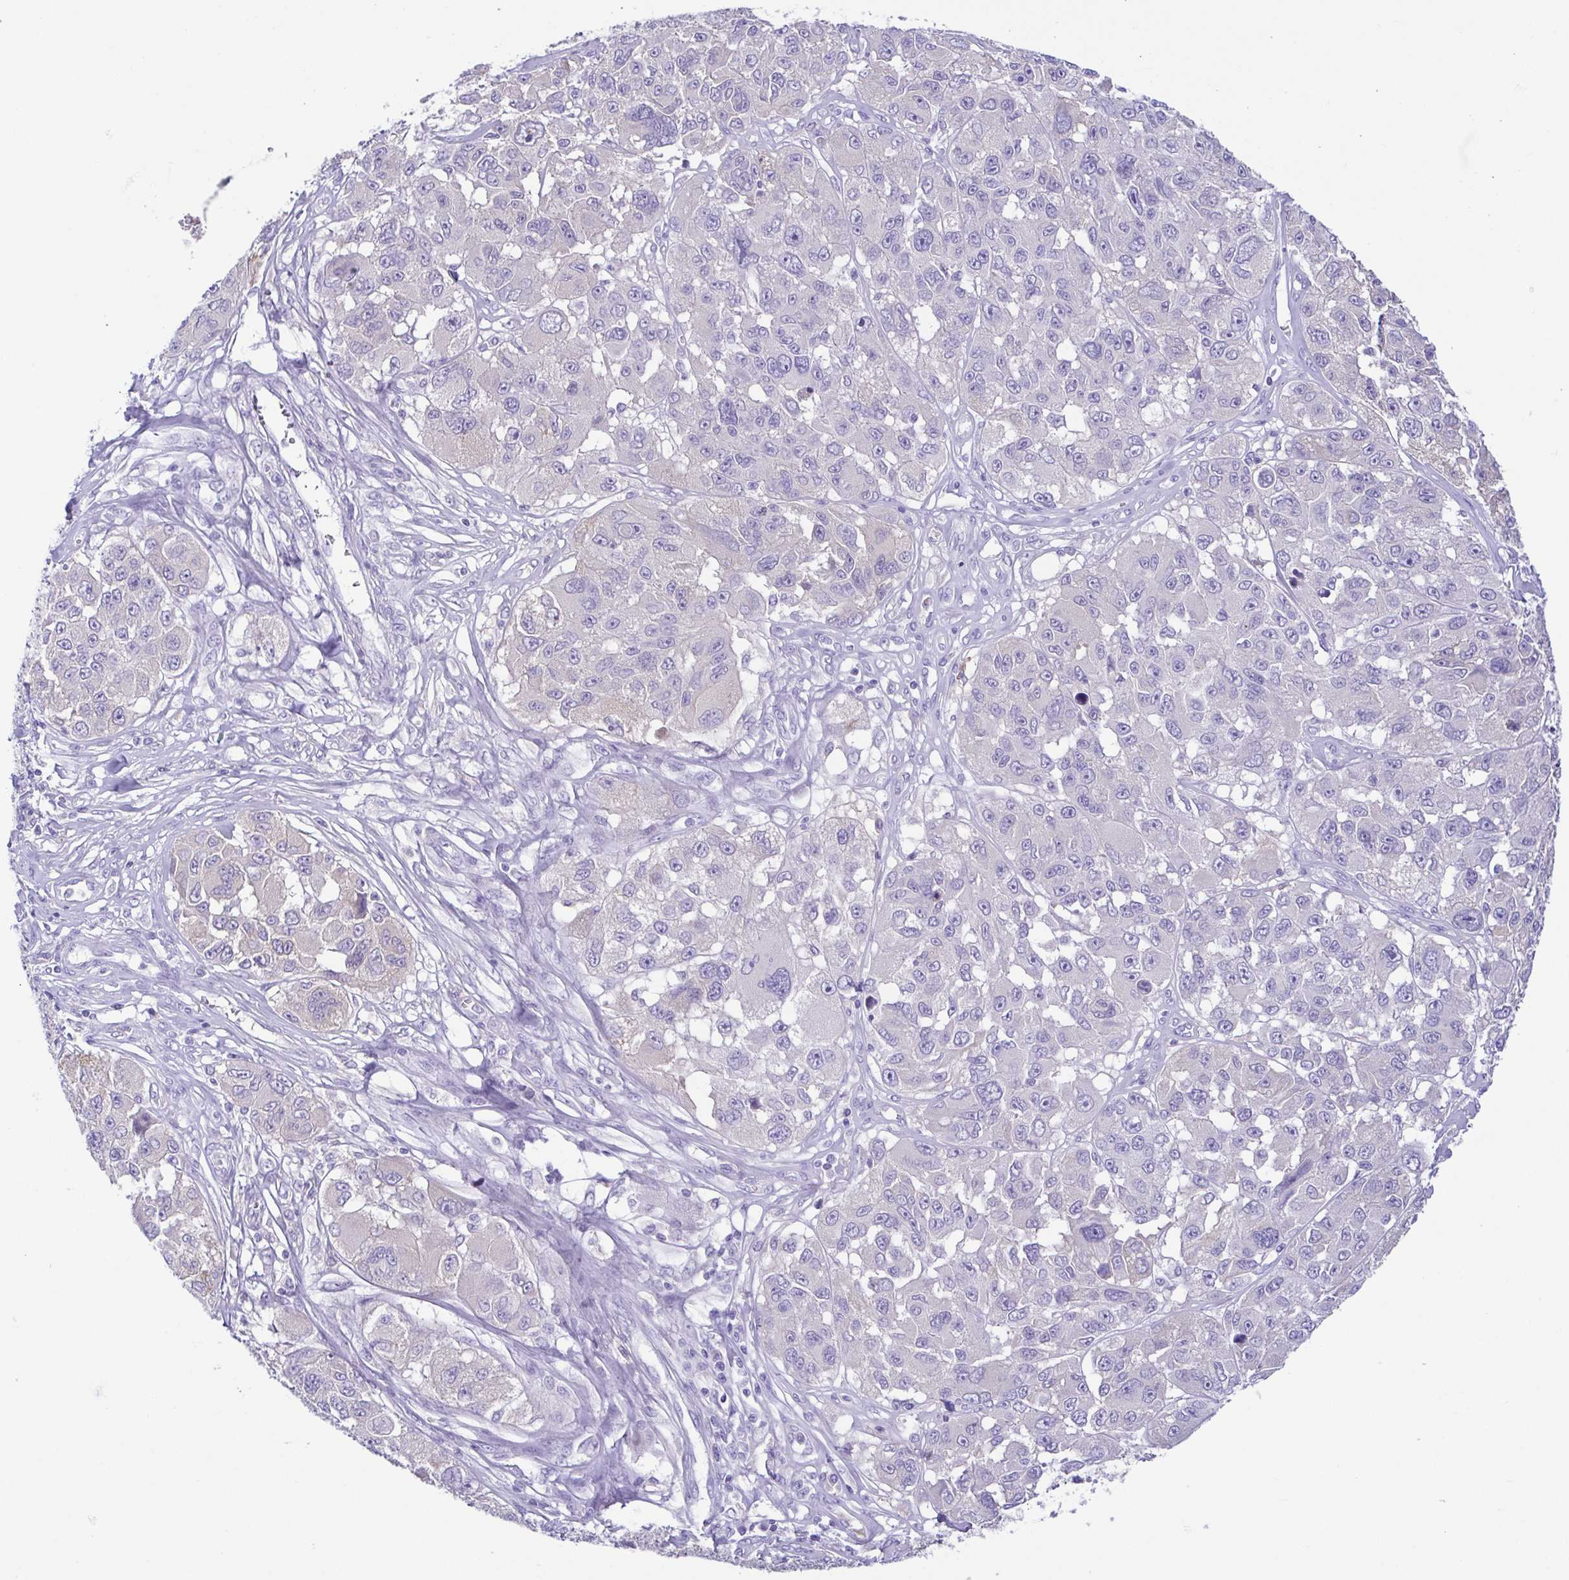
{"staining": {"intensity": "negative", "quantity": "none", "location": "none"}, "tissue": "melanoma", "cell_type": "Tumor cells", "image_type": "cancer", "snomed": [{"axis": "morphology", "description": "Malignant melanoma, NOS"}, {"axis": "topography", "description": "Skin"}], "caption": "Tumor cells are negative for brown protein staining in malignant melanoma. (Immunohistochemistry (ihc), brightfield microscopy, high magnification).", "gene": "A1BG", "patient": {"sex": "female", "age": 66}}